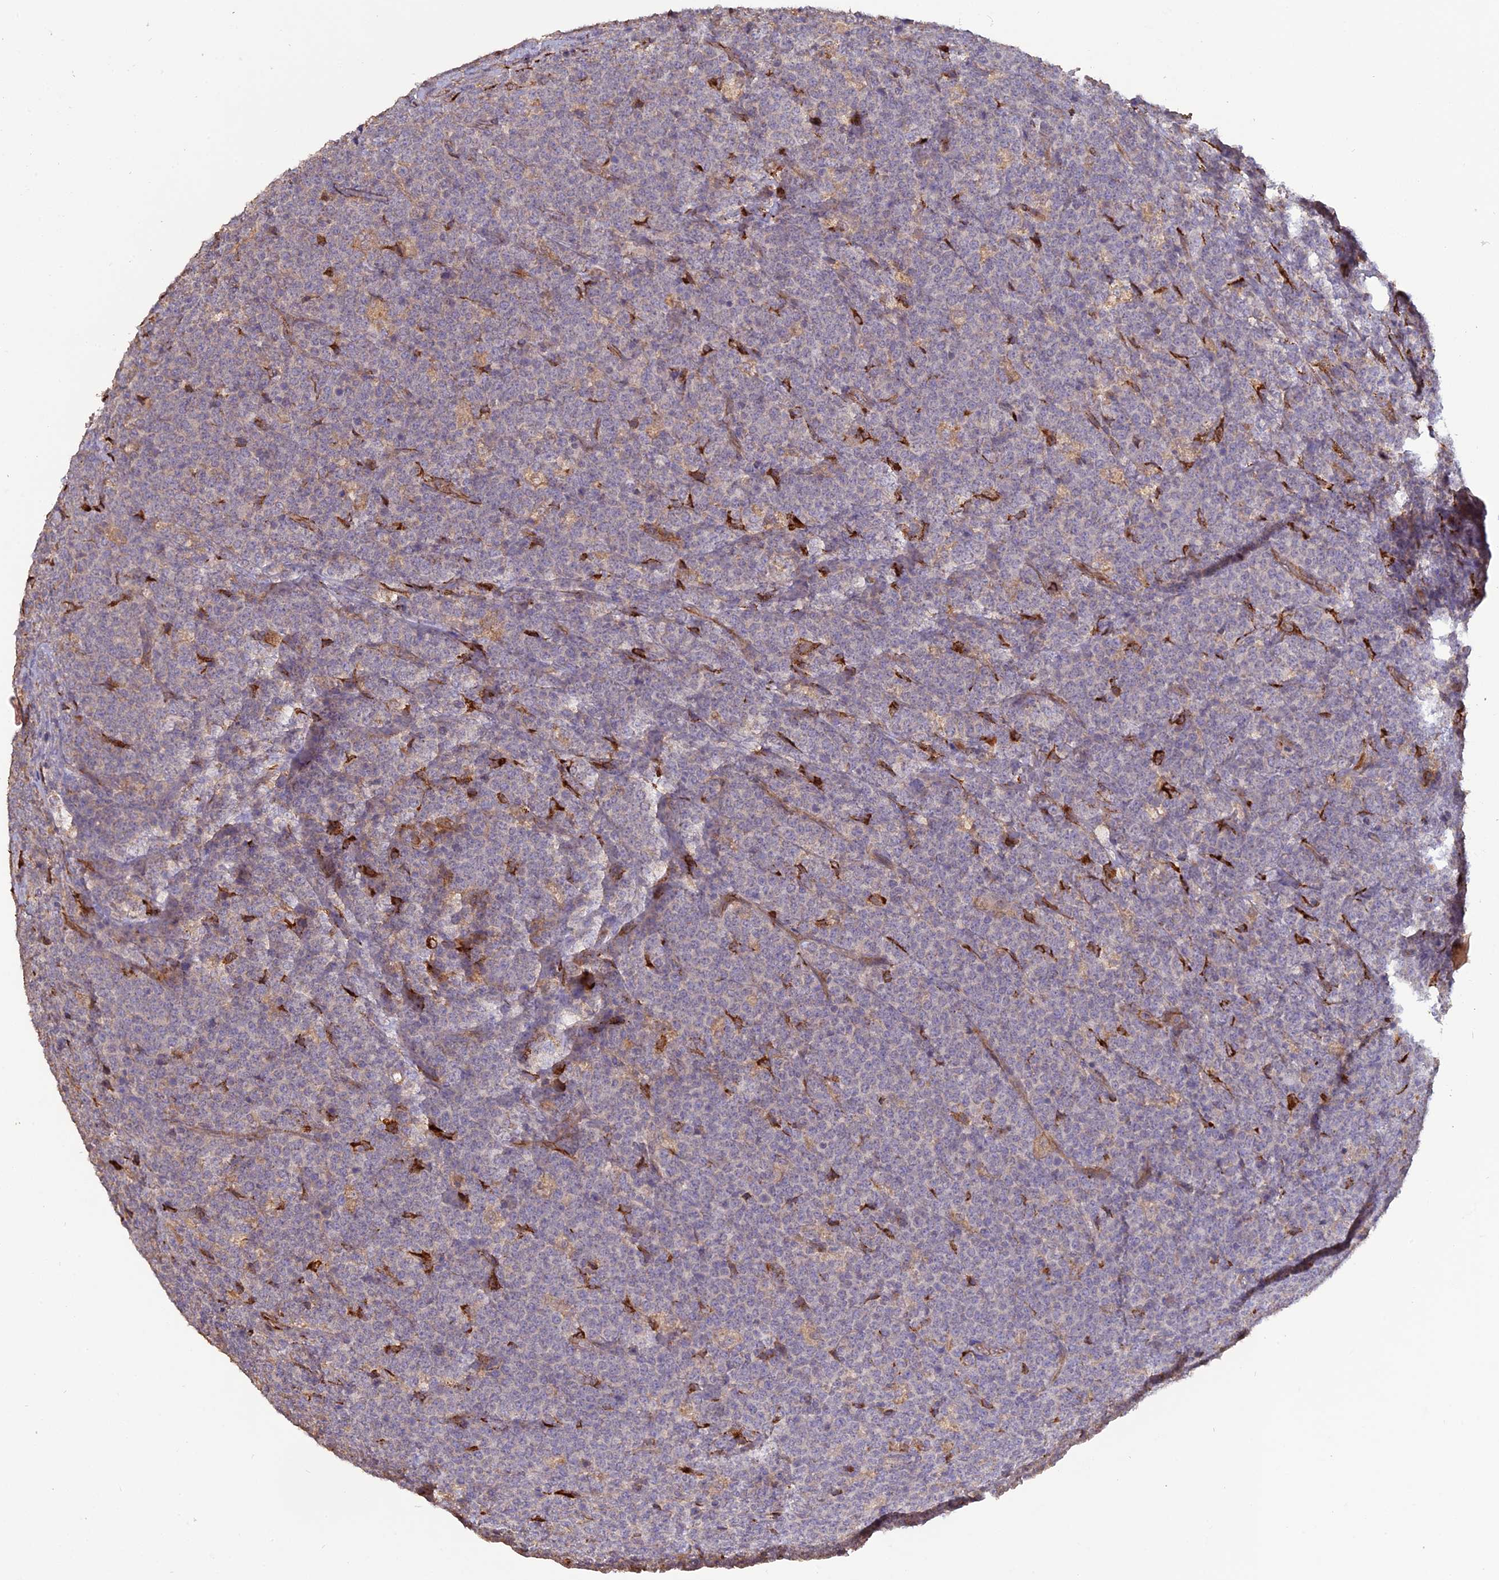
{"staining": {"intensity": "negative", "quantity": "none", "location": "none"}, "tissue": "lymphoma", "cell_type": "Tumor cells", "image_type": "cancer", "snomed": [{"axis": "morphology", "description": "Malignant lymphoma, non-Hodgkin's type, High grade"}, {"axis": "topography", "description": "Small intestine"}], "caption": "Image shows no significant protein staining in tumor cells of lymphoma. (Brightfield microscopy of DAB immunohistochemistry (IHC) at high magnification).", "gene": "PPIC", "patient": {"sex": "male", "age": 8}}